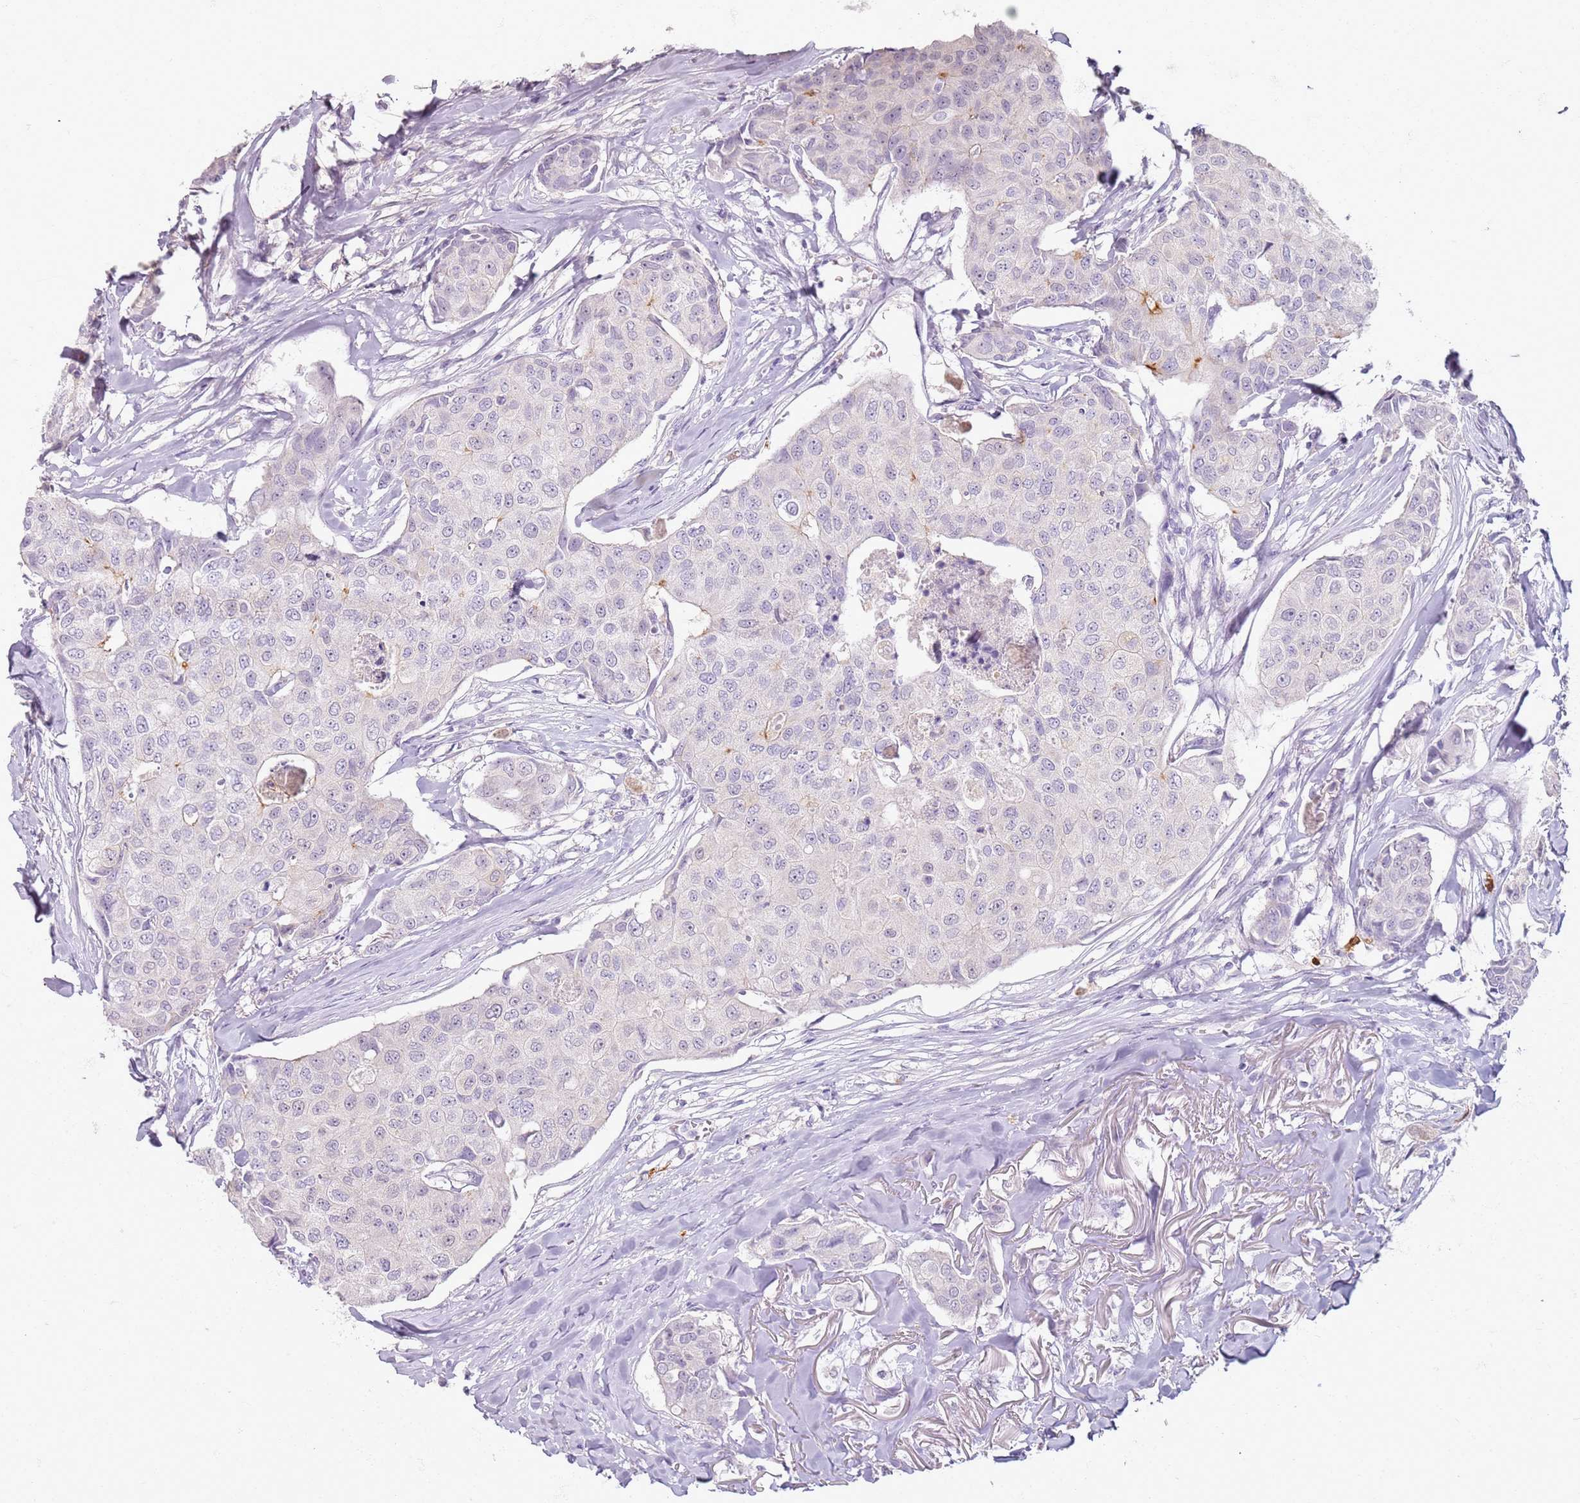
{"staining": {"intensity": "negative", "quantity": "none", "location": "none"}, "tissue": "breast cancer", "cell_type": "Tumor cells", "image_type": "cancer", "snomed": [{"axis": "morphology", "description": "Duct carcinoma"}, {"axis": "topography", "description": "Breast"}], "caption": "Protein analysis of breast cancer reveals no significant staining in tumor cells.", "gene": "CD40LG", "patient": {"sex": "female", "age": 80}}